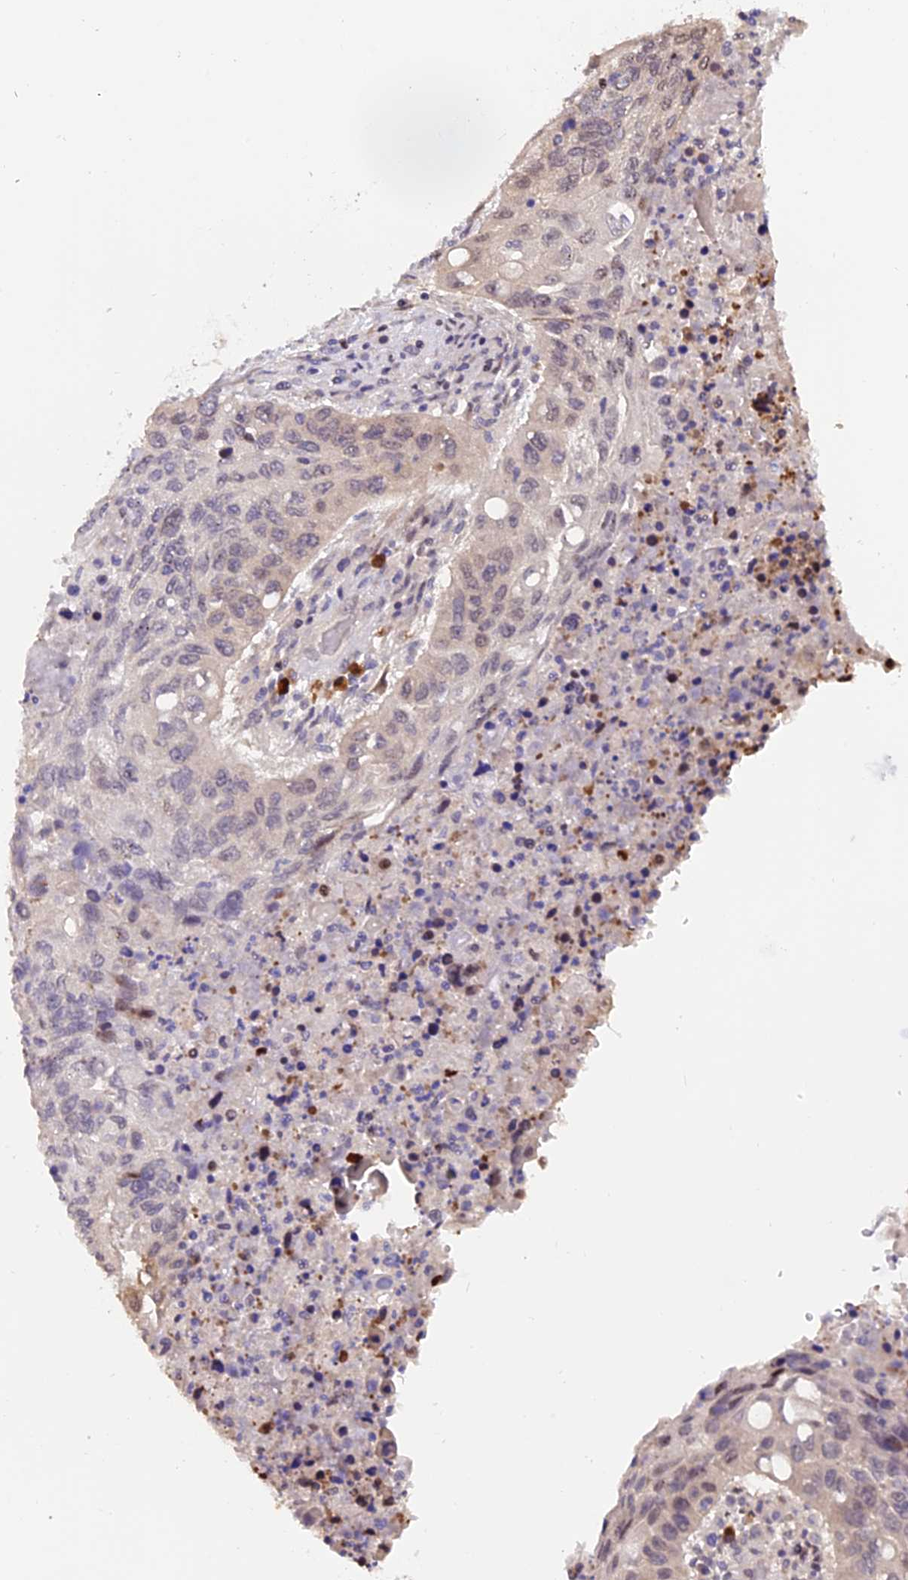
{"staining": {"intensity": "negative", "quantity": "none", "location": "none"}, "tissue": "lung cancer", "cell_type": "Tumor cells", "image_type": "cancer", "snomed": [{"axis": "morphology", "description": "Squamous cell carcinoma, NOS"}, {"axis": "topography", "description": "Lung"}], "caption": "This image is of squamous cell carcinoma (lung) stained with IHC to label a protein in brown with the nuclei are counter-stained blue. There is no expression in tumor cells.", "gene": "HERPUD1", "patient": {"sex": "female", "age": 63}}